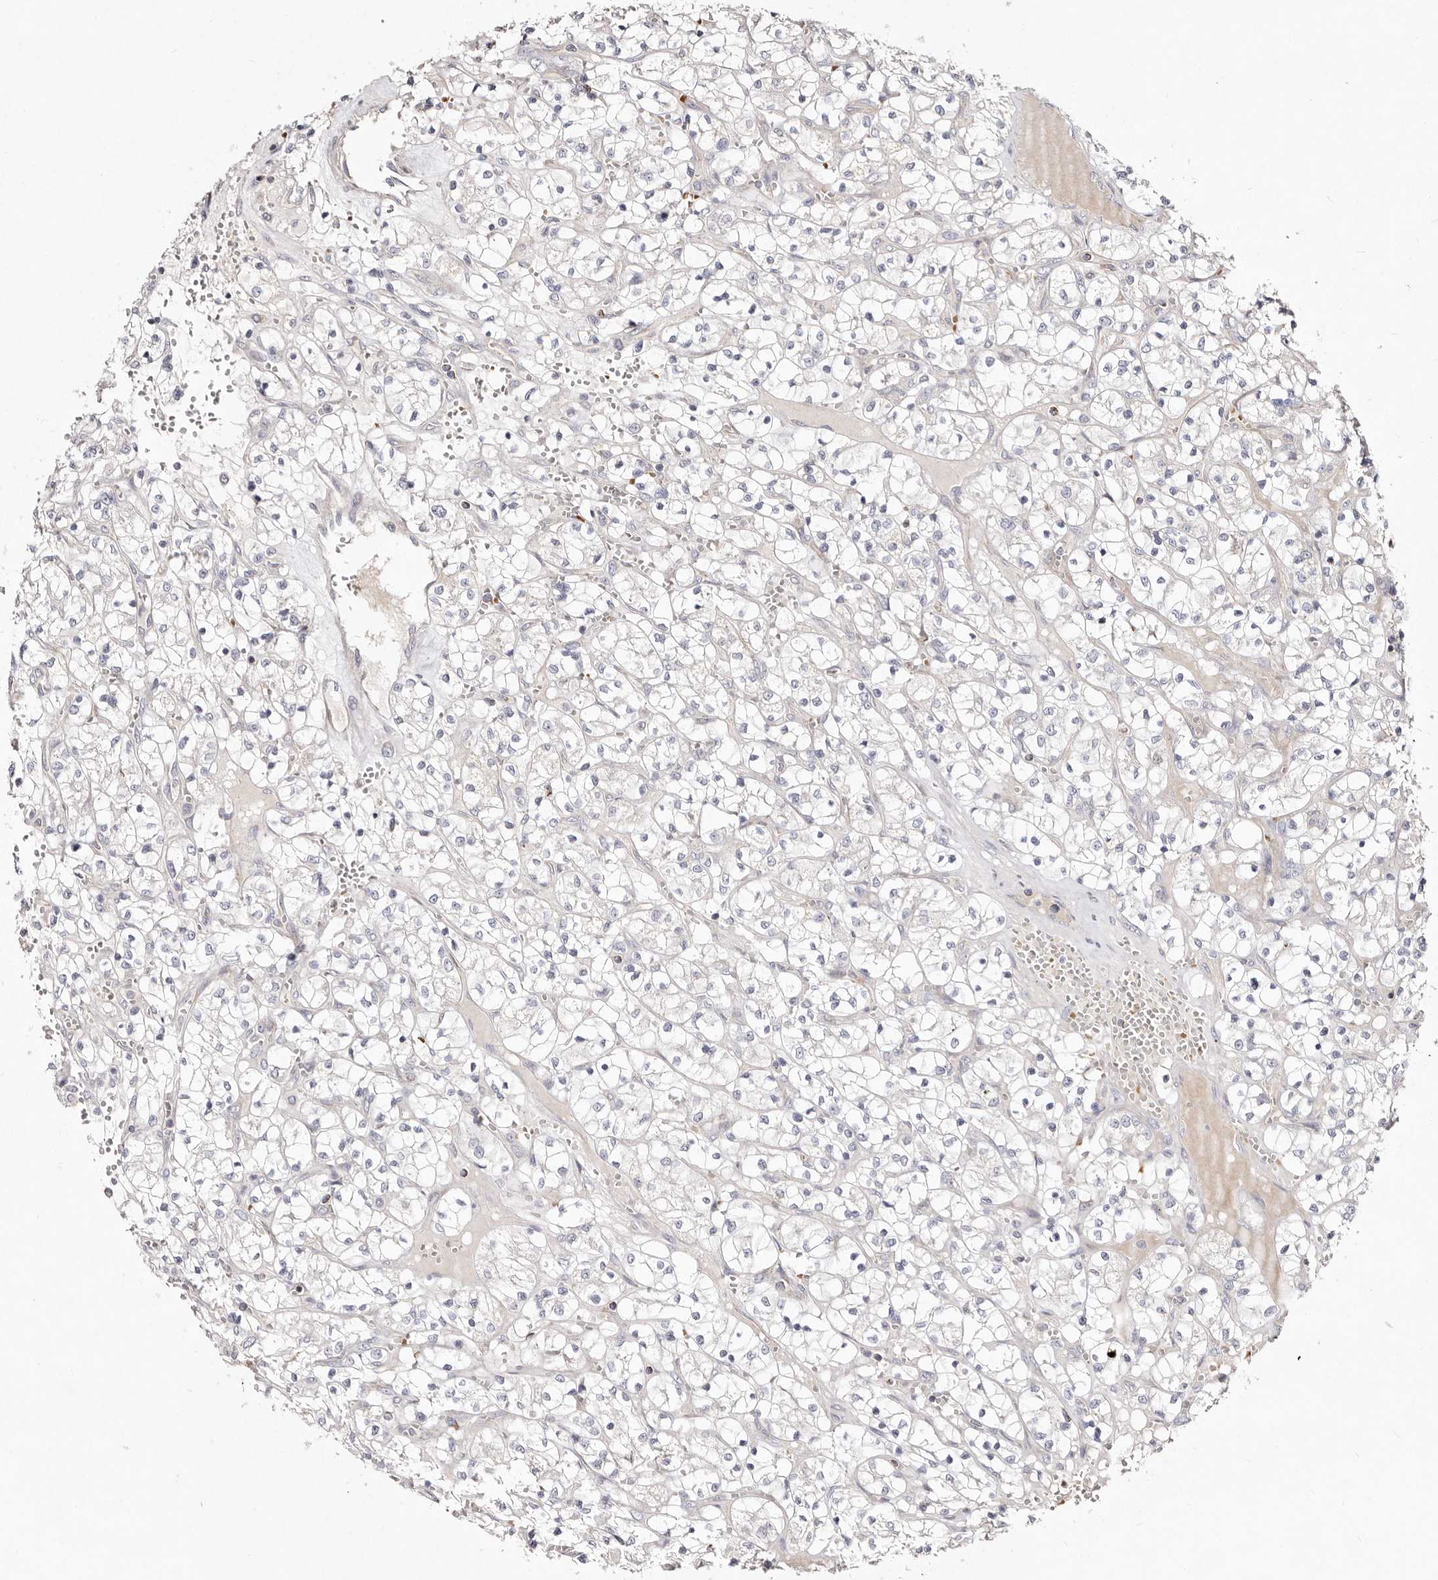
{"staining": {"intensity": "negative", "quantity": "none", "location": "none"}, "tissue": "renal cancer", "cell_type": "Tumor cells", "image_type": "cancer", "snomed": [{"axis": "morphology", "description": "Adenocarcinoma, NOS"}, {"axis": "topography", "description": "Kidney"}], "caption": "High magnification brightfield microscopy of adenocarcinoma (renal) stained with DAB (brown) and counterstained with hematoxylin (blue): tumor cells show no significant positivity.", "gene": "SLC25A20", "patient": {"sex": "female", "age": 69}}